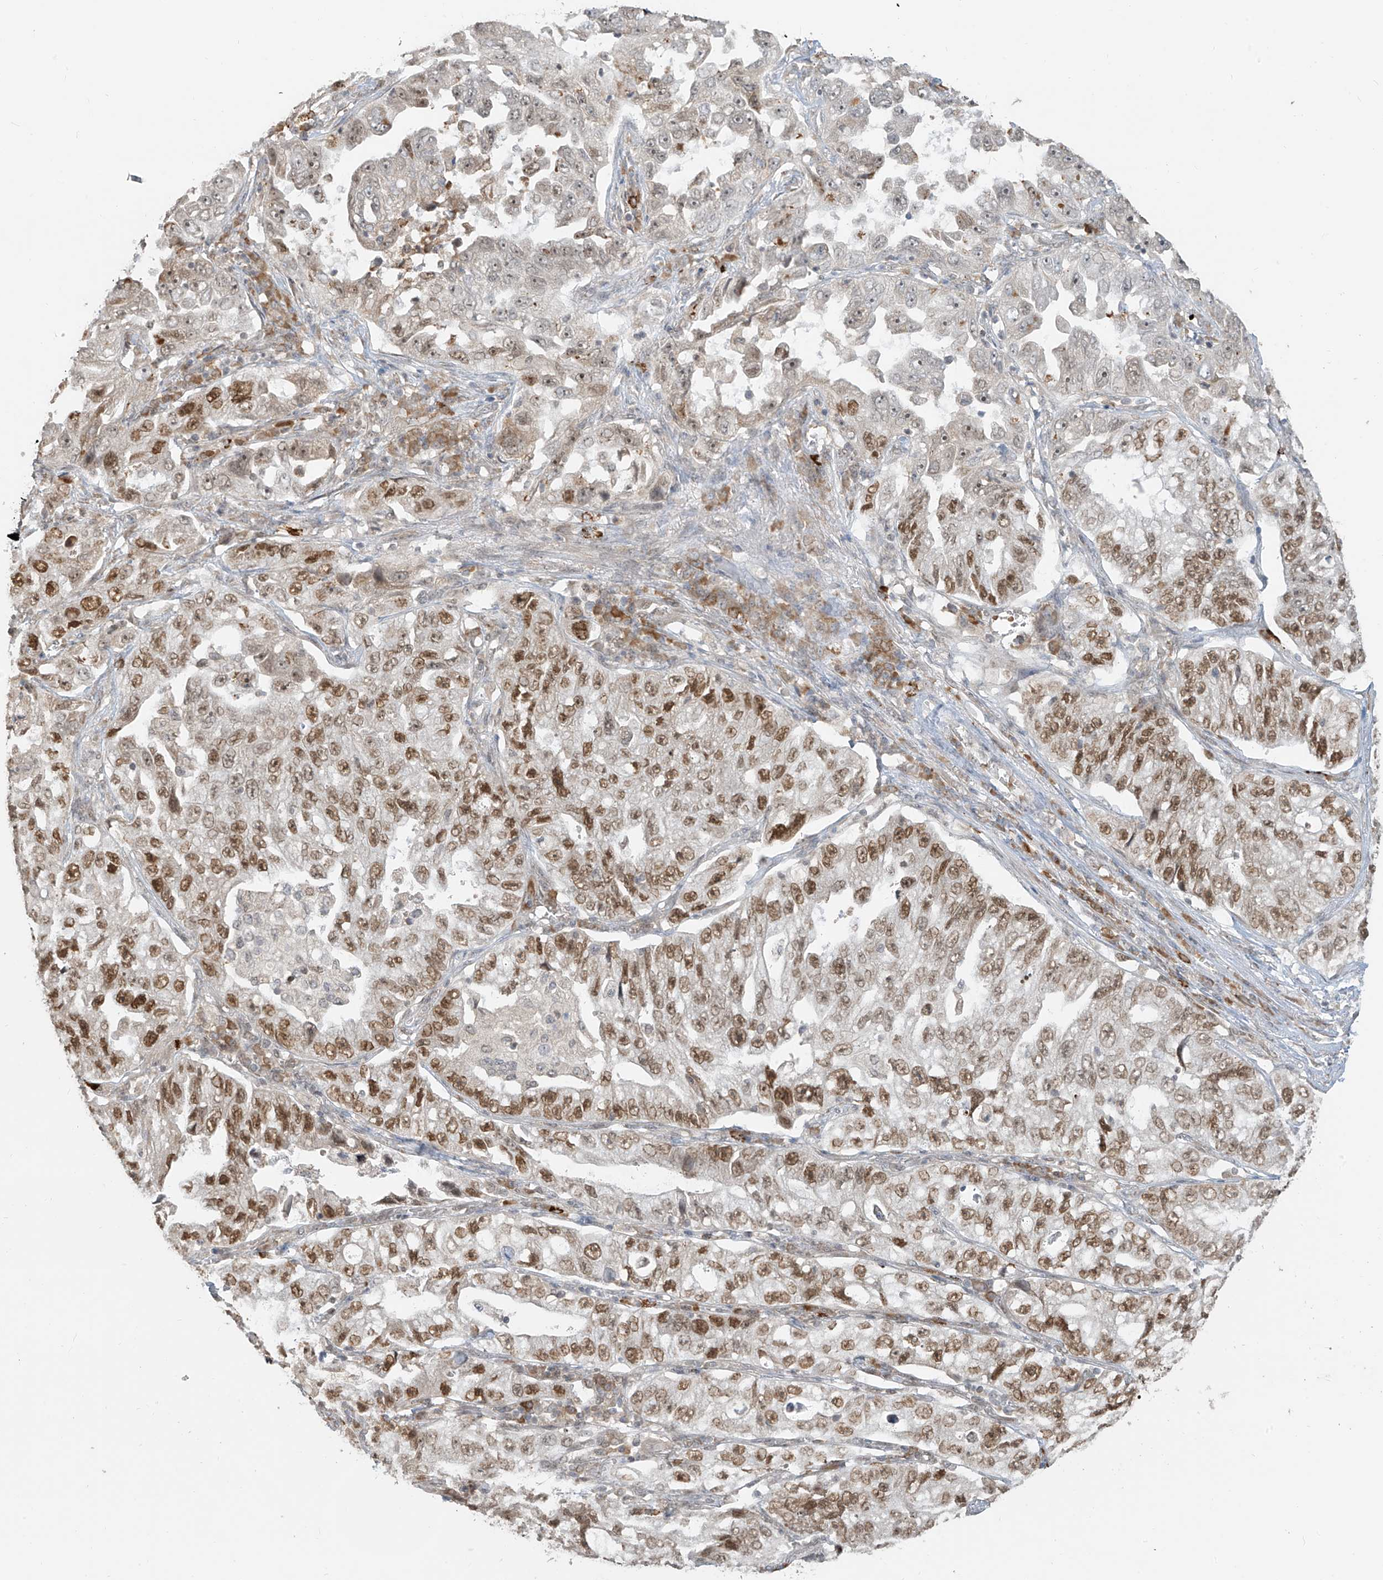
{"staining": {"intensity": "moderate", "quantity": ">75%", "location": "nuclear"}, "tissue": "lung cancer", "cell_type": "Tumor cells", "image_type": "cancer", "snomed": [{"axis": "morphology", "description": "Adenocarcinoma, NOS"}, {"axis": "topography", "description": "Lung"}], "caption": "IHC image of neoplastic tissue: human lung adenocarcinoma stained using IHC displays medium levels of moderate protein expression localized specifically in the nuclear of tumor cells, appearing as a nuclear brown color.", "gene": "ZMYM2", "patient": {"sex": "female", "age": 51}}